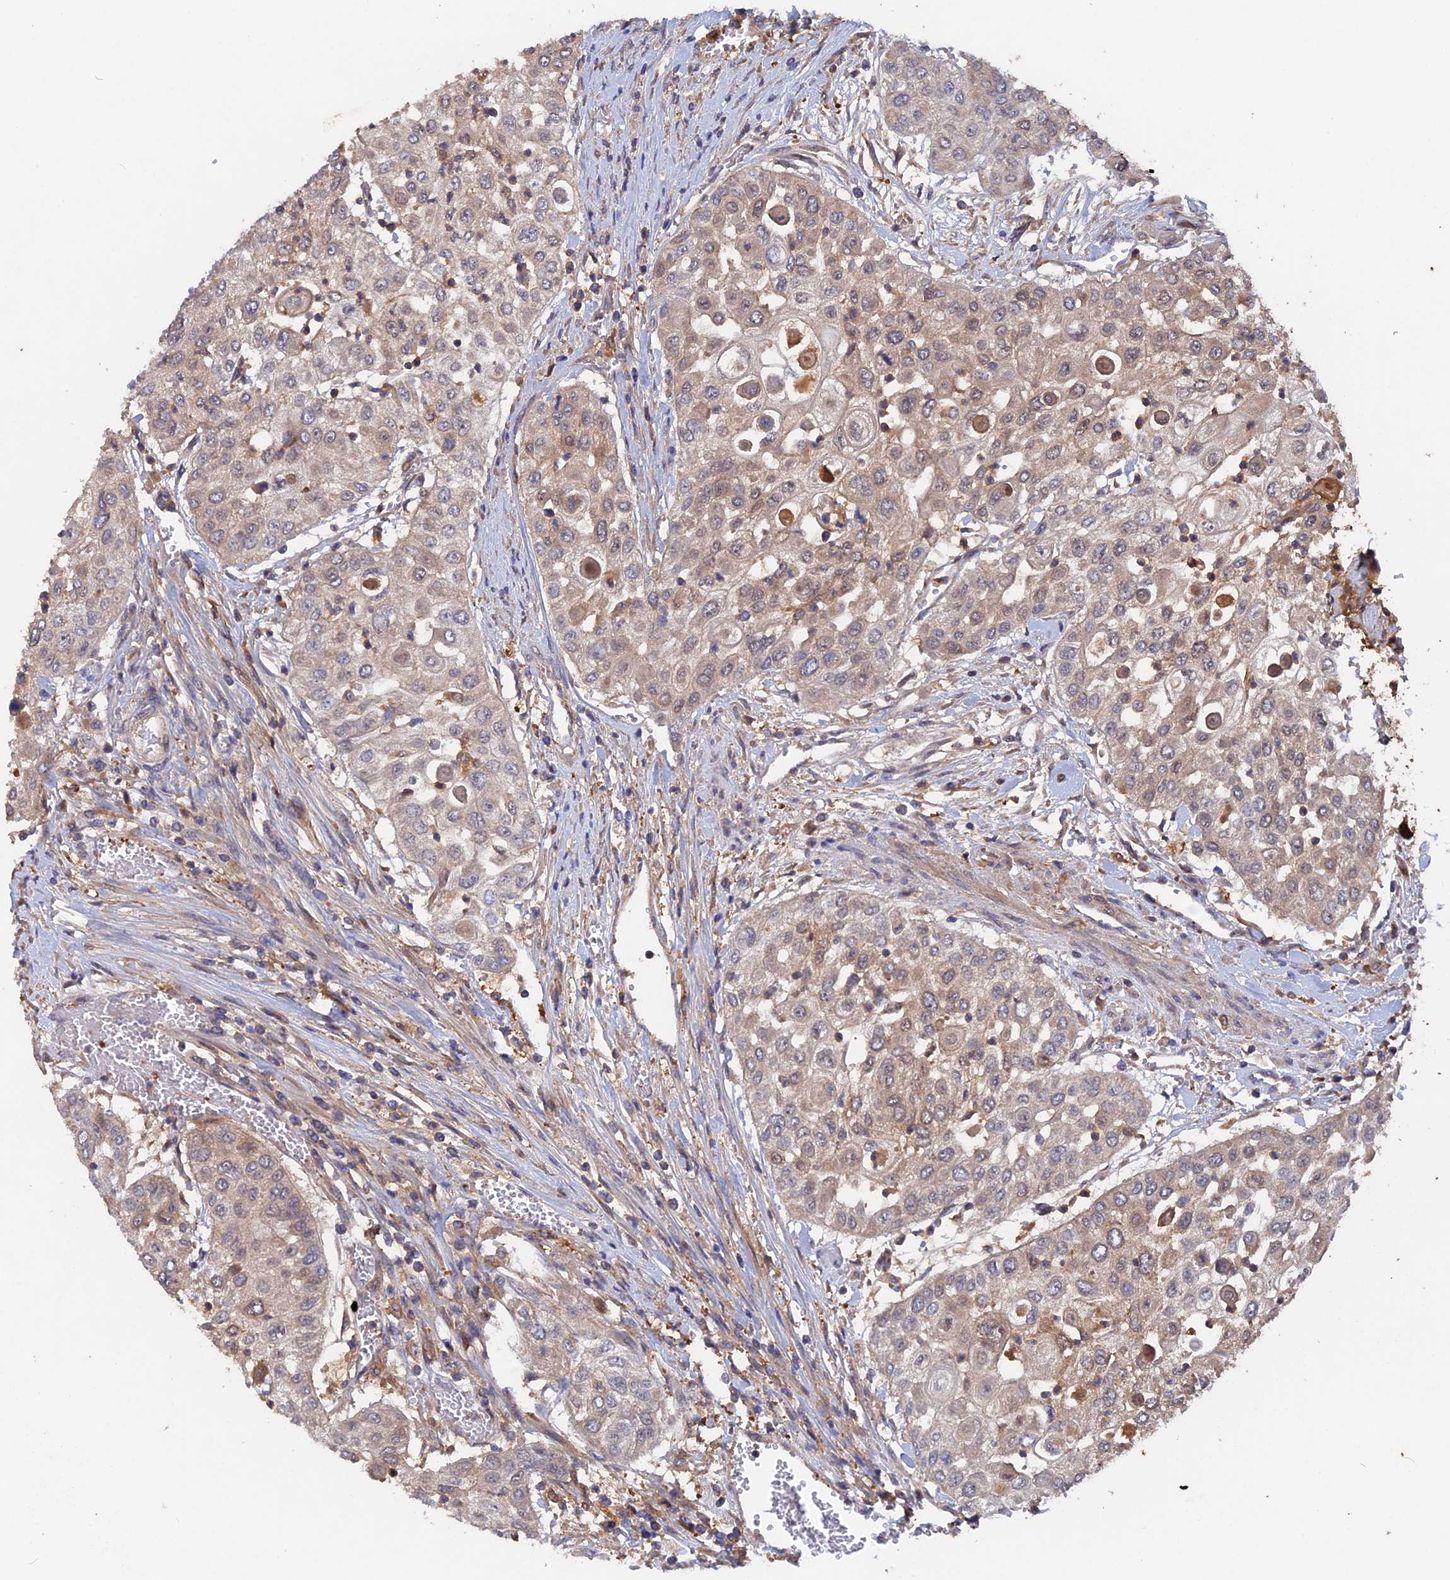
{"staining": {"intensity": "weak", "quantity": "25%-75%", "location": "cytoplasmic/membranous"}, "tissue": "urothelial cancer", "cell_type": "Tumor cells", "image_type": "cancer", "snomed": [{"axis": "morphology", "description": "Urothelial carcinoma, High grade"}, {"axis": "topography", "description": "Urinary bladder"}], "caption": "Immunohistochemical staining of human urothelial carcinoma (high-grade) shows low levels of weak cytoplasmic/membranous positivity in approximately 25%-75% of tumor cells.", "gene": "BLVRA", "patient": {"sex": "female", "age": 79}}